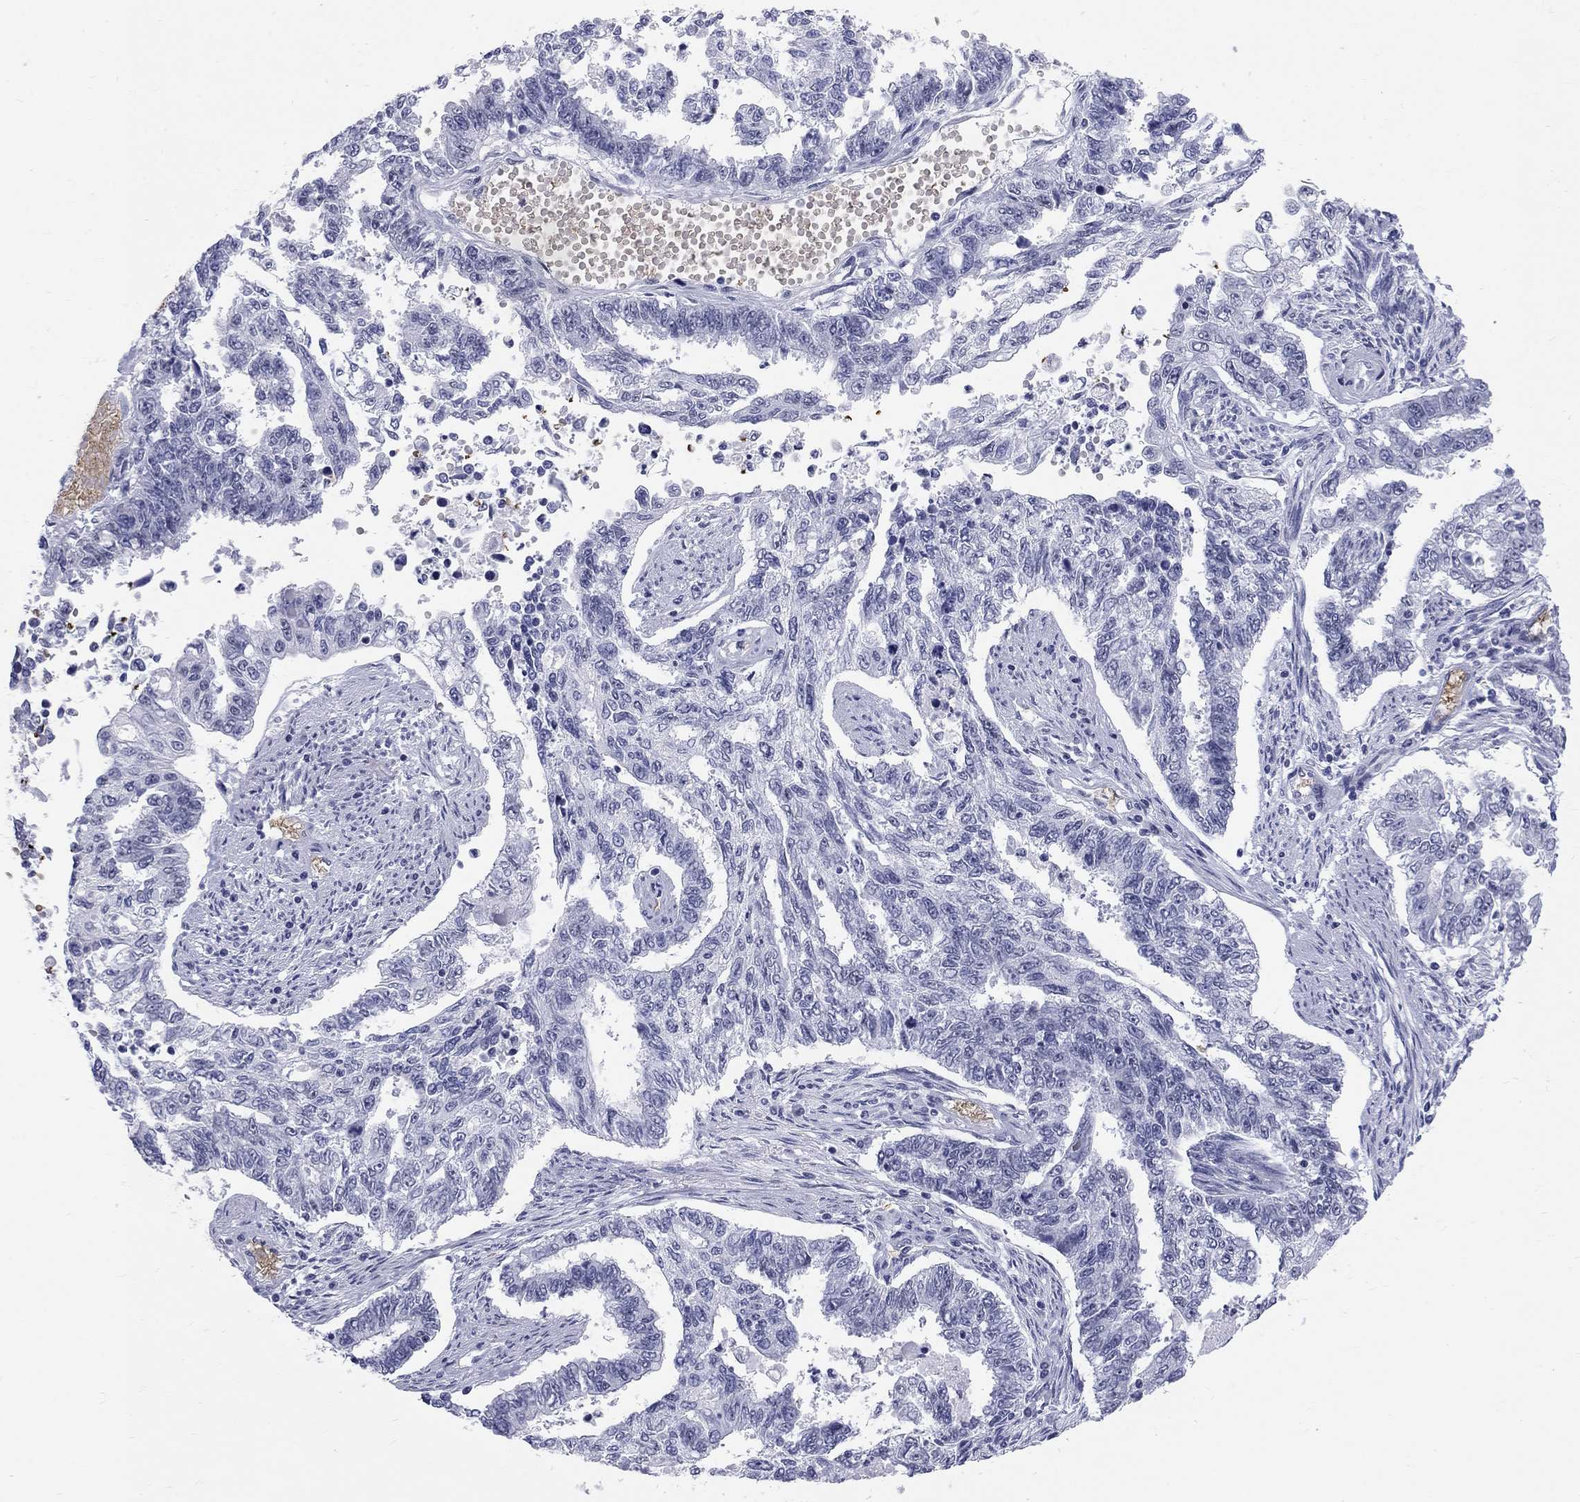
{"staining": {"intensity": "negative", "quantity": "none", "location": "none"}, "tissue": "endometrial cancer", "cell_type": "Tumor cells", "image_type": "cancer", "snomed": [{"axis": "morphology", "description": "Adenocarcinoma, NOS"}, {"axis": "topography", "description": "Uterus"}], "caption": "Micrograph shows no protein staining in tumor cells of adenocarcinoma (endometrial) tissue.", "gene": "DMTN", "patient": {"sex": "female", "age": 59}}